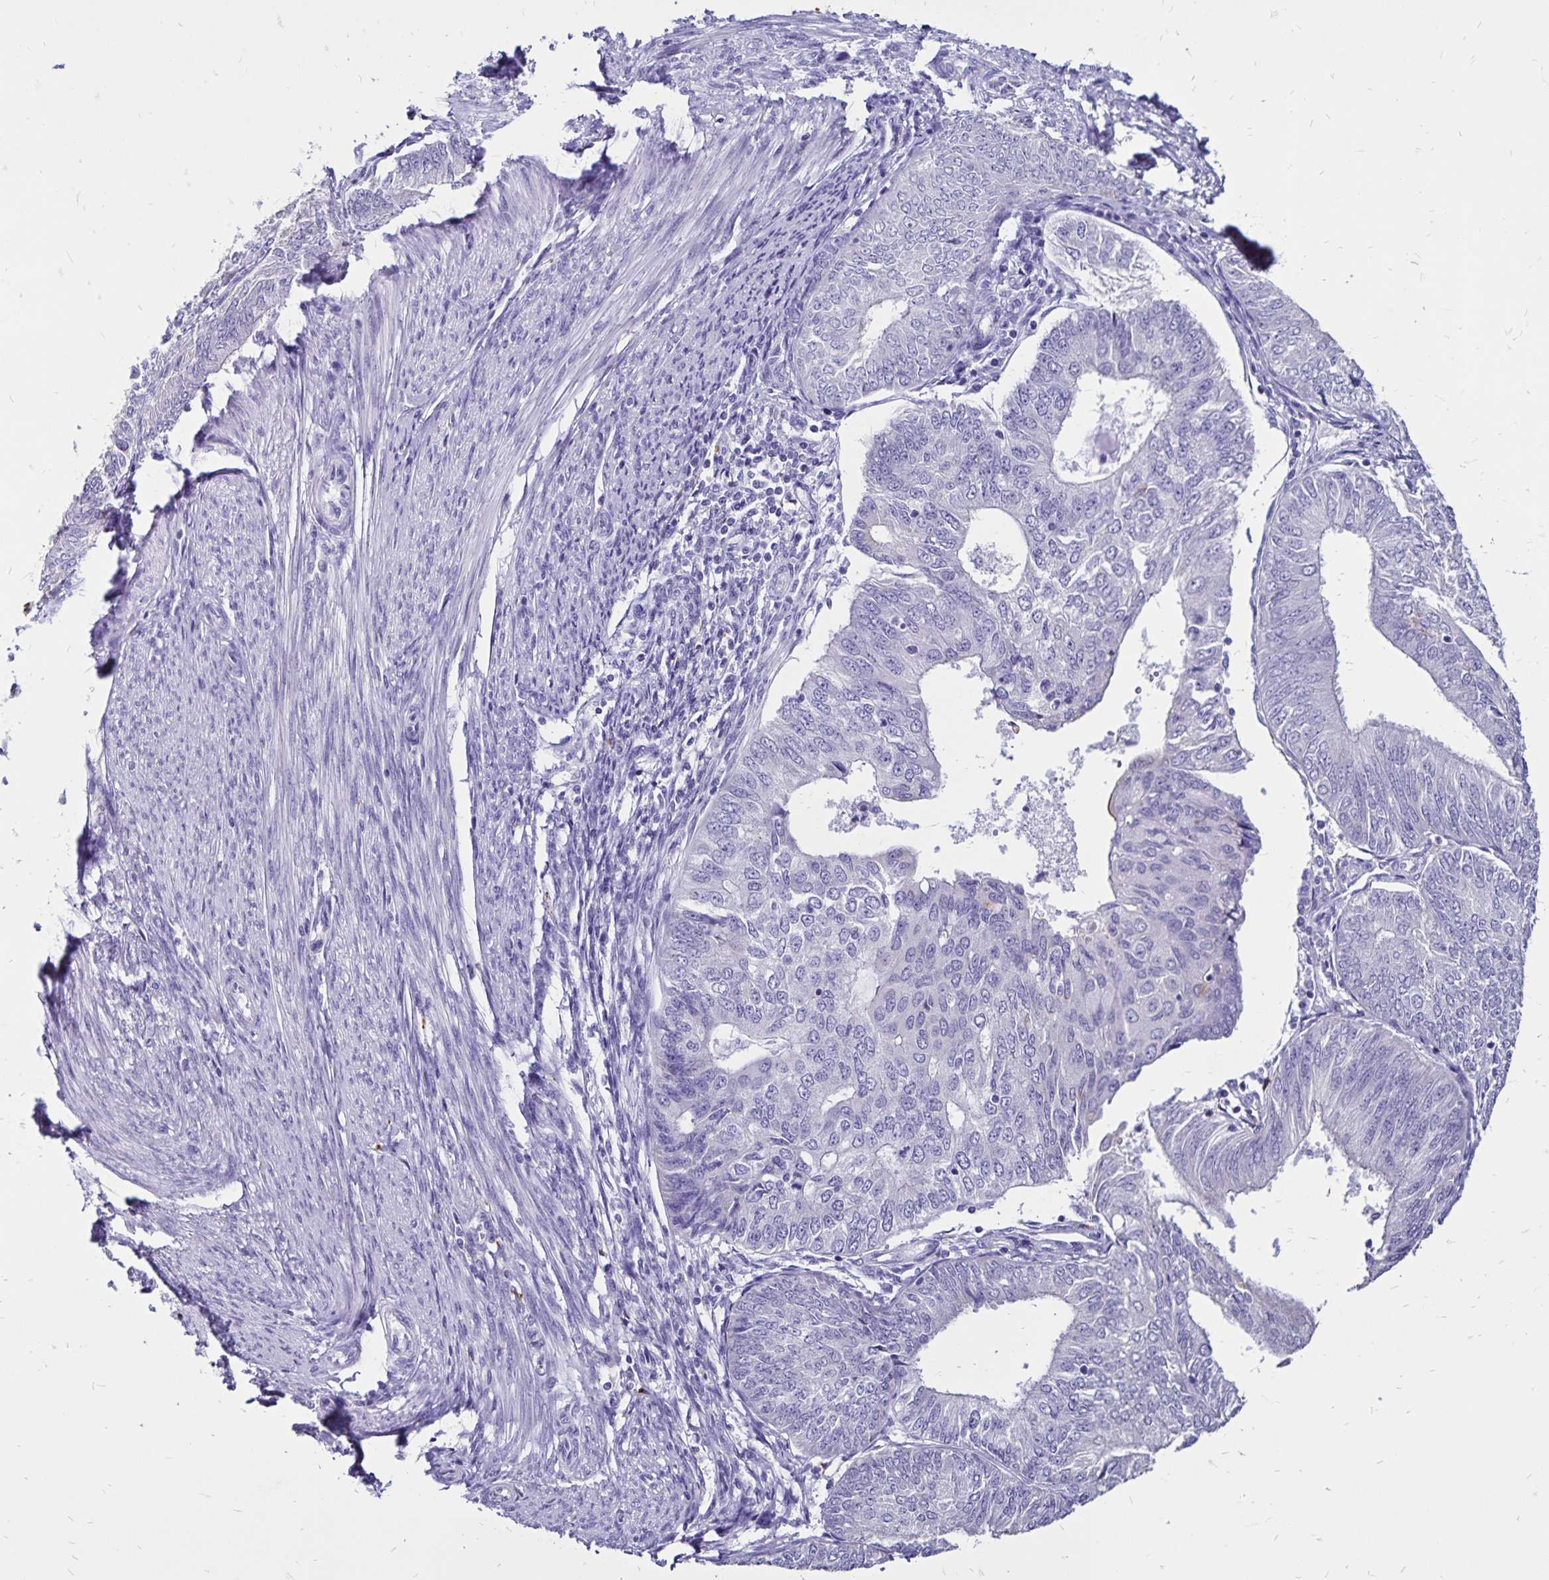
{"staining": {"intensity": "negative", "quantity": "none", "location": "none"}, "tissue": "endometrial cancer", "cell_type": "Tumor cells", "image_type": "cancer", "snomed": [{"axis": "morphology", "description": "Adenocarcinoma, NOS"}, {"axis": "topography", "description": "Endometrium"}], "caption": "Human endometrial adenocarcinoma stained for a protein using immunohistochemistry reveals no expression in tumor cells.", "gene": "EVPL", "patient": {"sex": "female", "age": 58}}